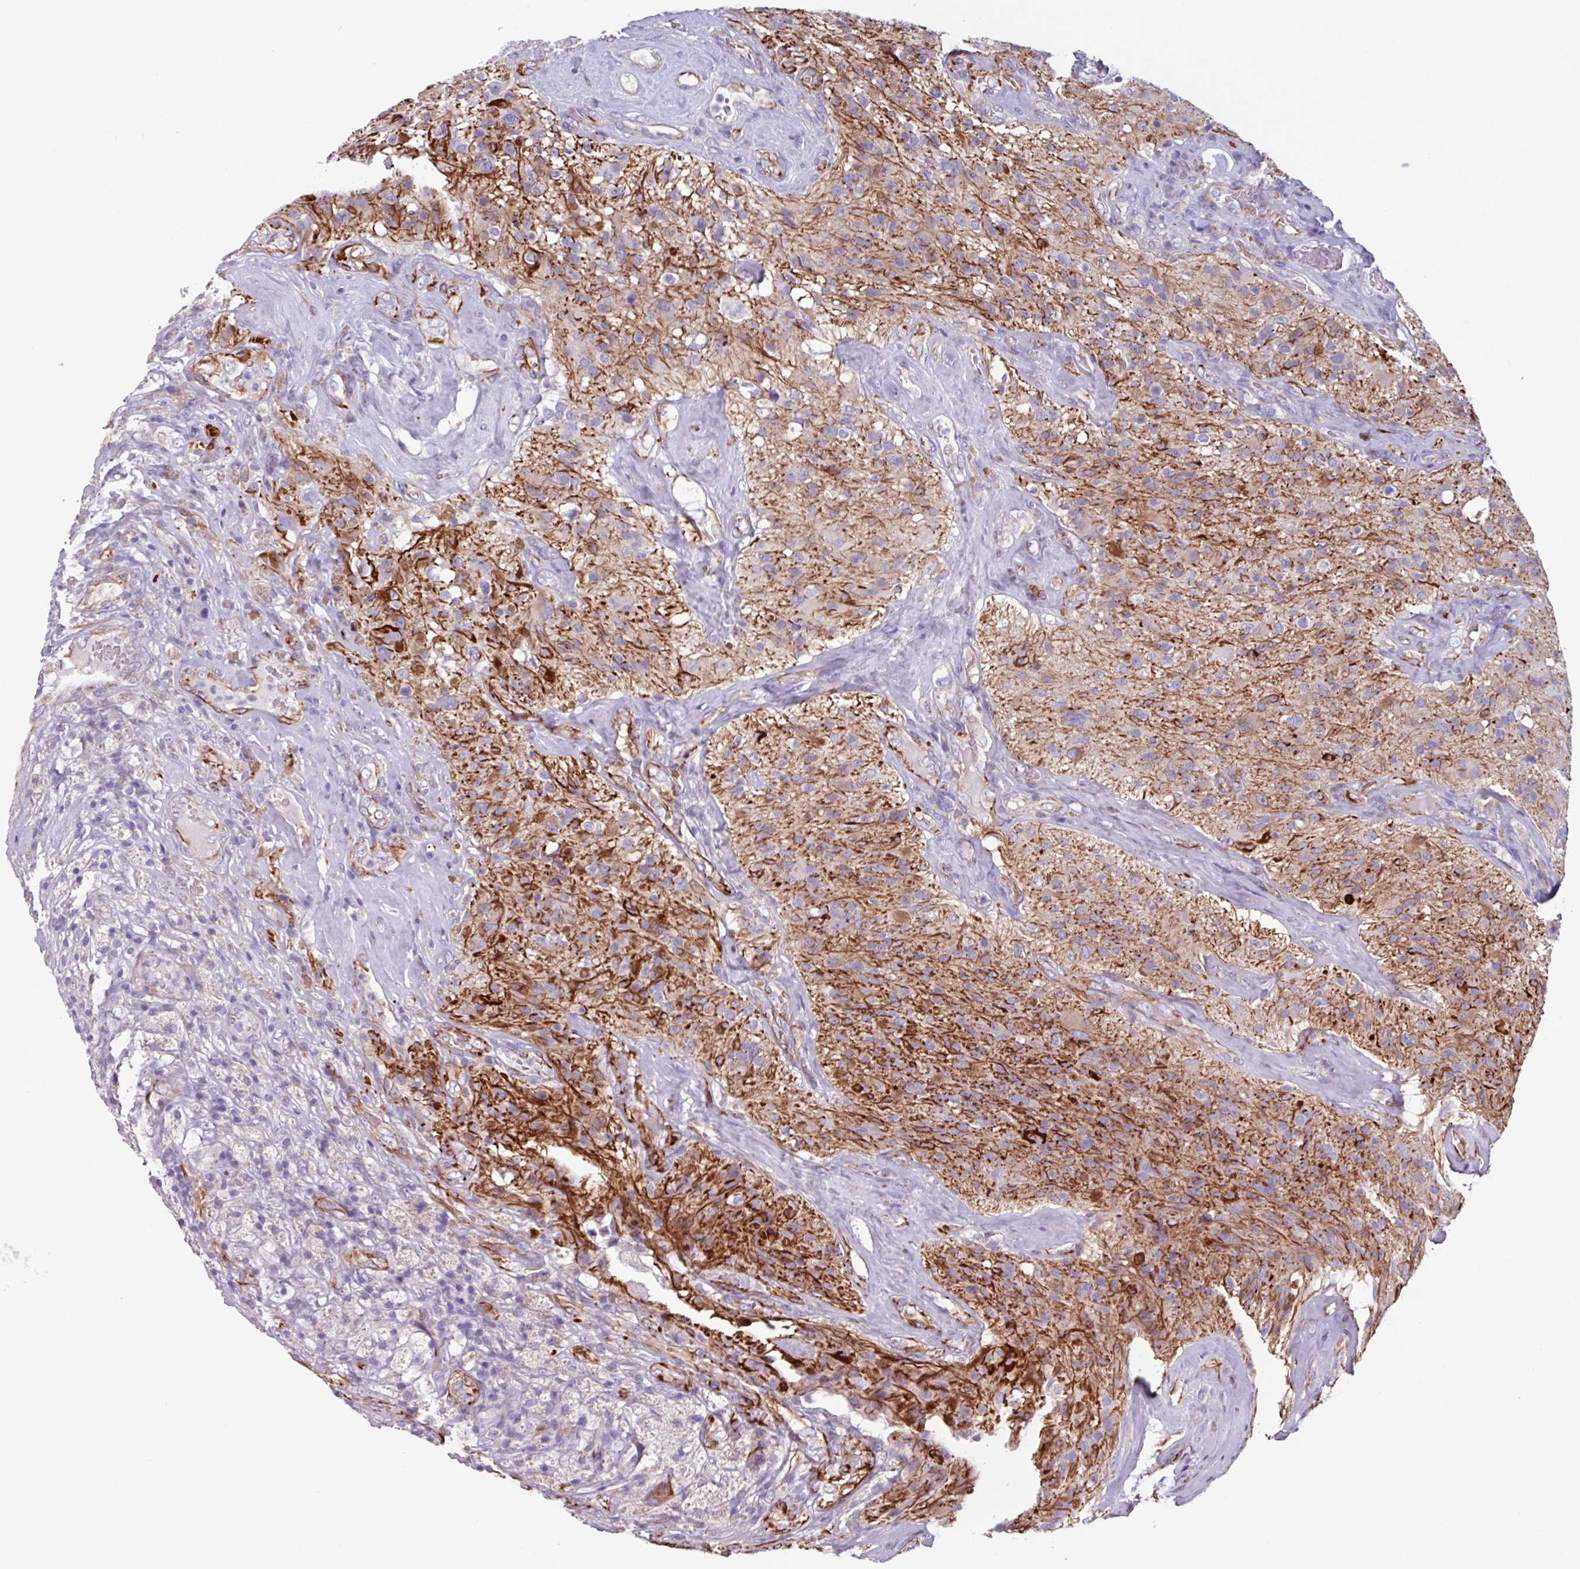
{"staining": {"intensity": "moderate", "quantity": "<25%", "location": "cytoplasmic/membranous"}, "tissue": "glioma", "cell_type": "Tumor cells", "image_type": "cancer", "snomed": [{"axis": "morphology", "description": "Glioma, malignant, High grade"}, {"axis": "topography", "description": "Brain"}], "caption": "Immunohistochemical staining of human glioma shows moderate cytoplasmic/membranous protein expression in about <25% of tumor cells. (Stains: DAB in brown, nuclei in blue, Microscopy: brightfield microscopy at high magnification).", "gene": "BTD", "patient": {"sex": "male", "age": 69}}